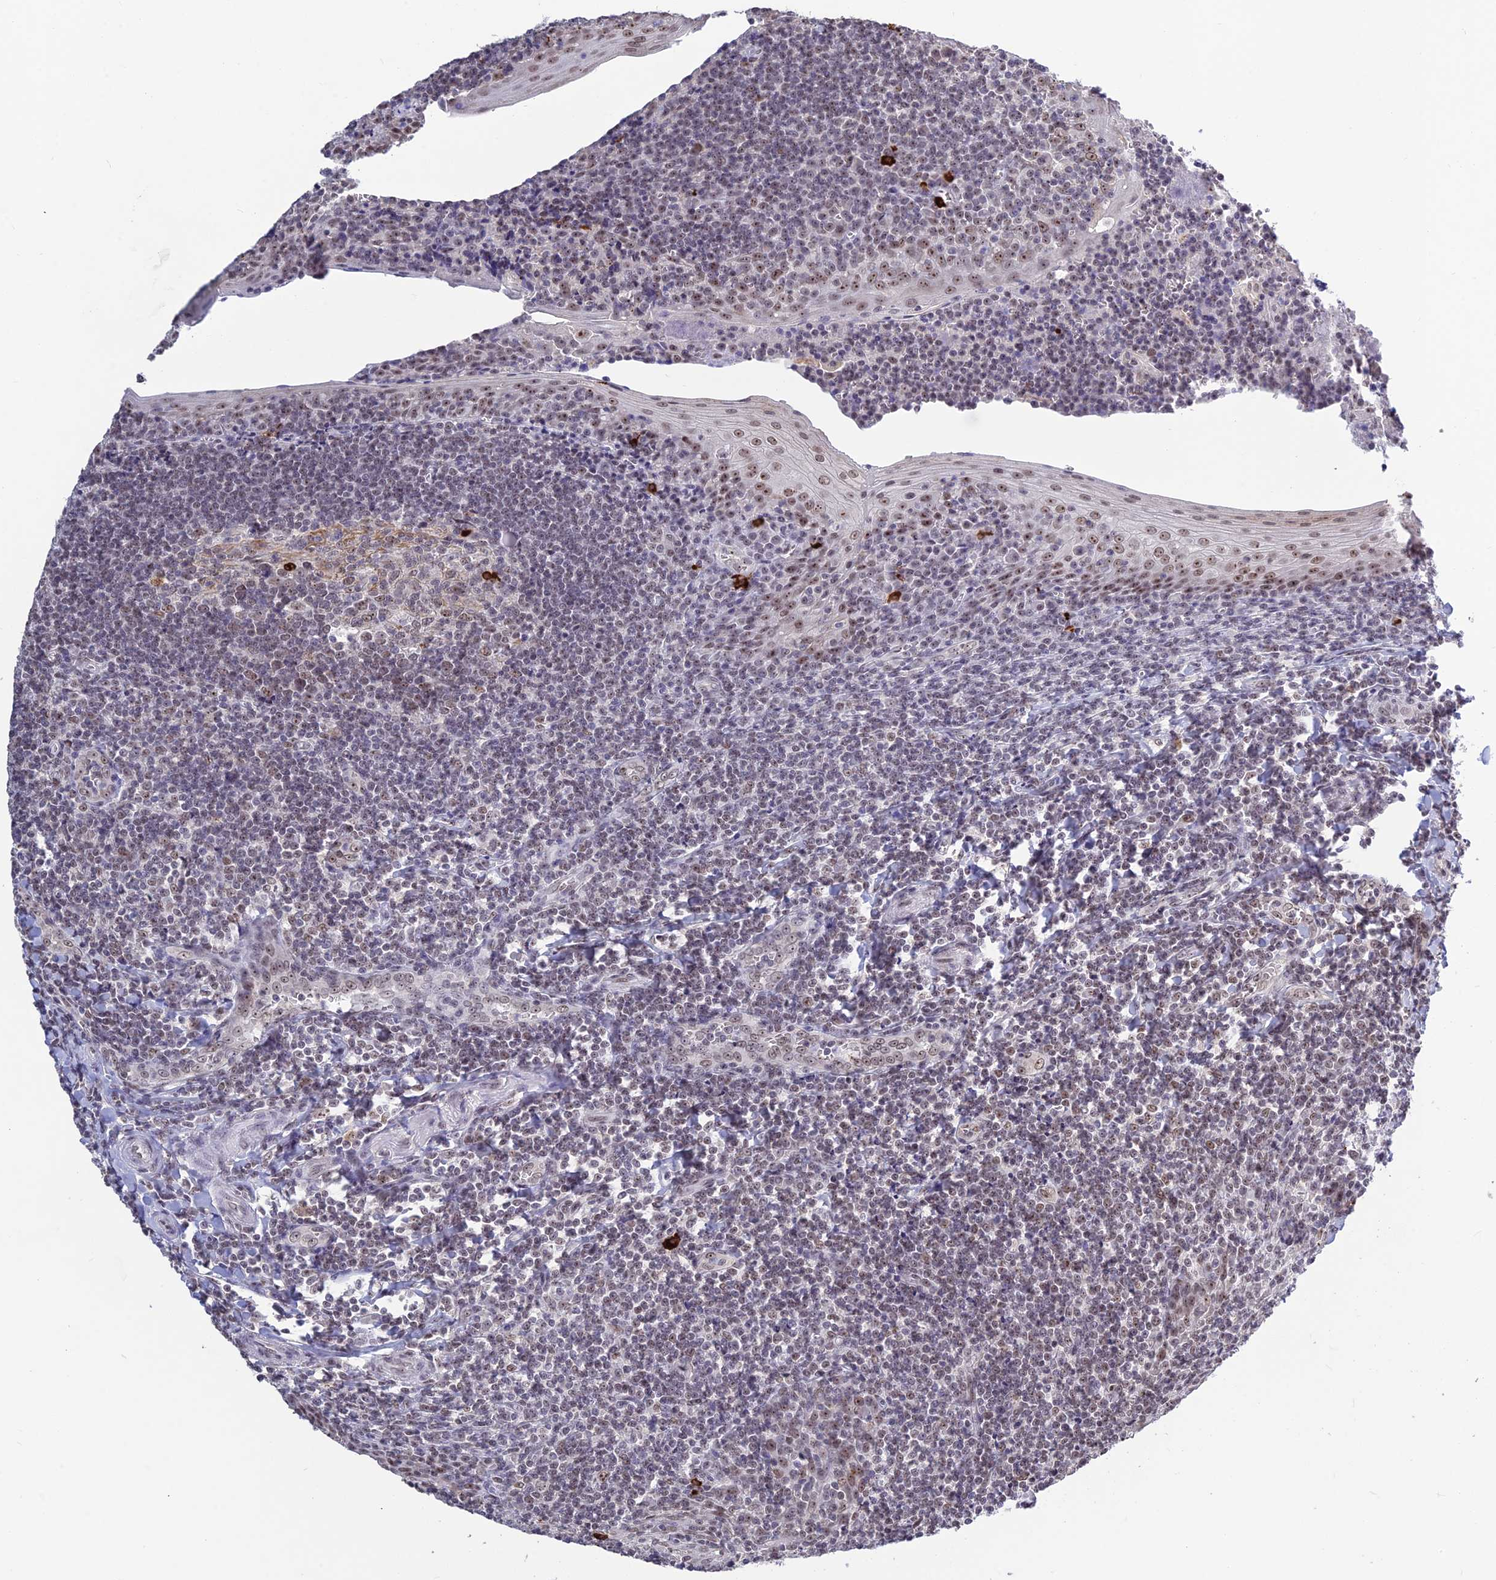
{"staining": {"intensity": "weak", "quantity": "<25%", "location": "nuclear"}, "tissue": "tonsil", "cell_type": "Germinal center cells", "image_type": "normal", "snomed": [{"axis": "morphology", "description": "Normal tissue, NOS"}, {"axis": "topography", "description": "Tonsil"}], "caption": "Immunohistochemistry micrograph of benign tonsil: human tonsil stained with DAB shows no significant protein expression in germinal center cells.", "gene": "POLR1G", "patient": {"sex": "male", "age": 27}}